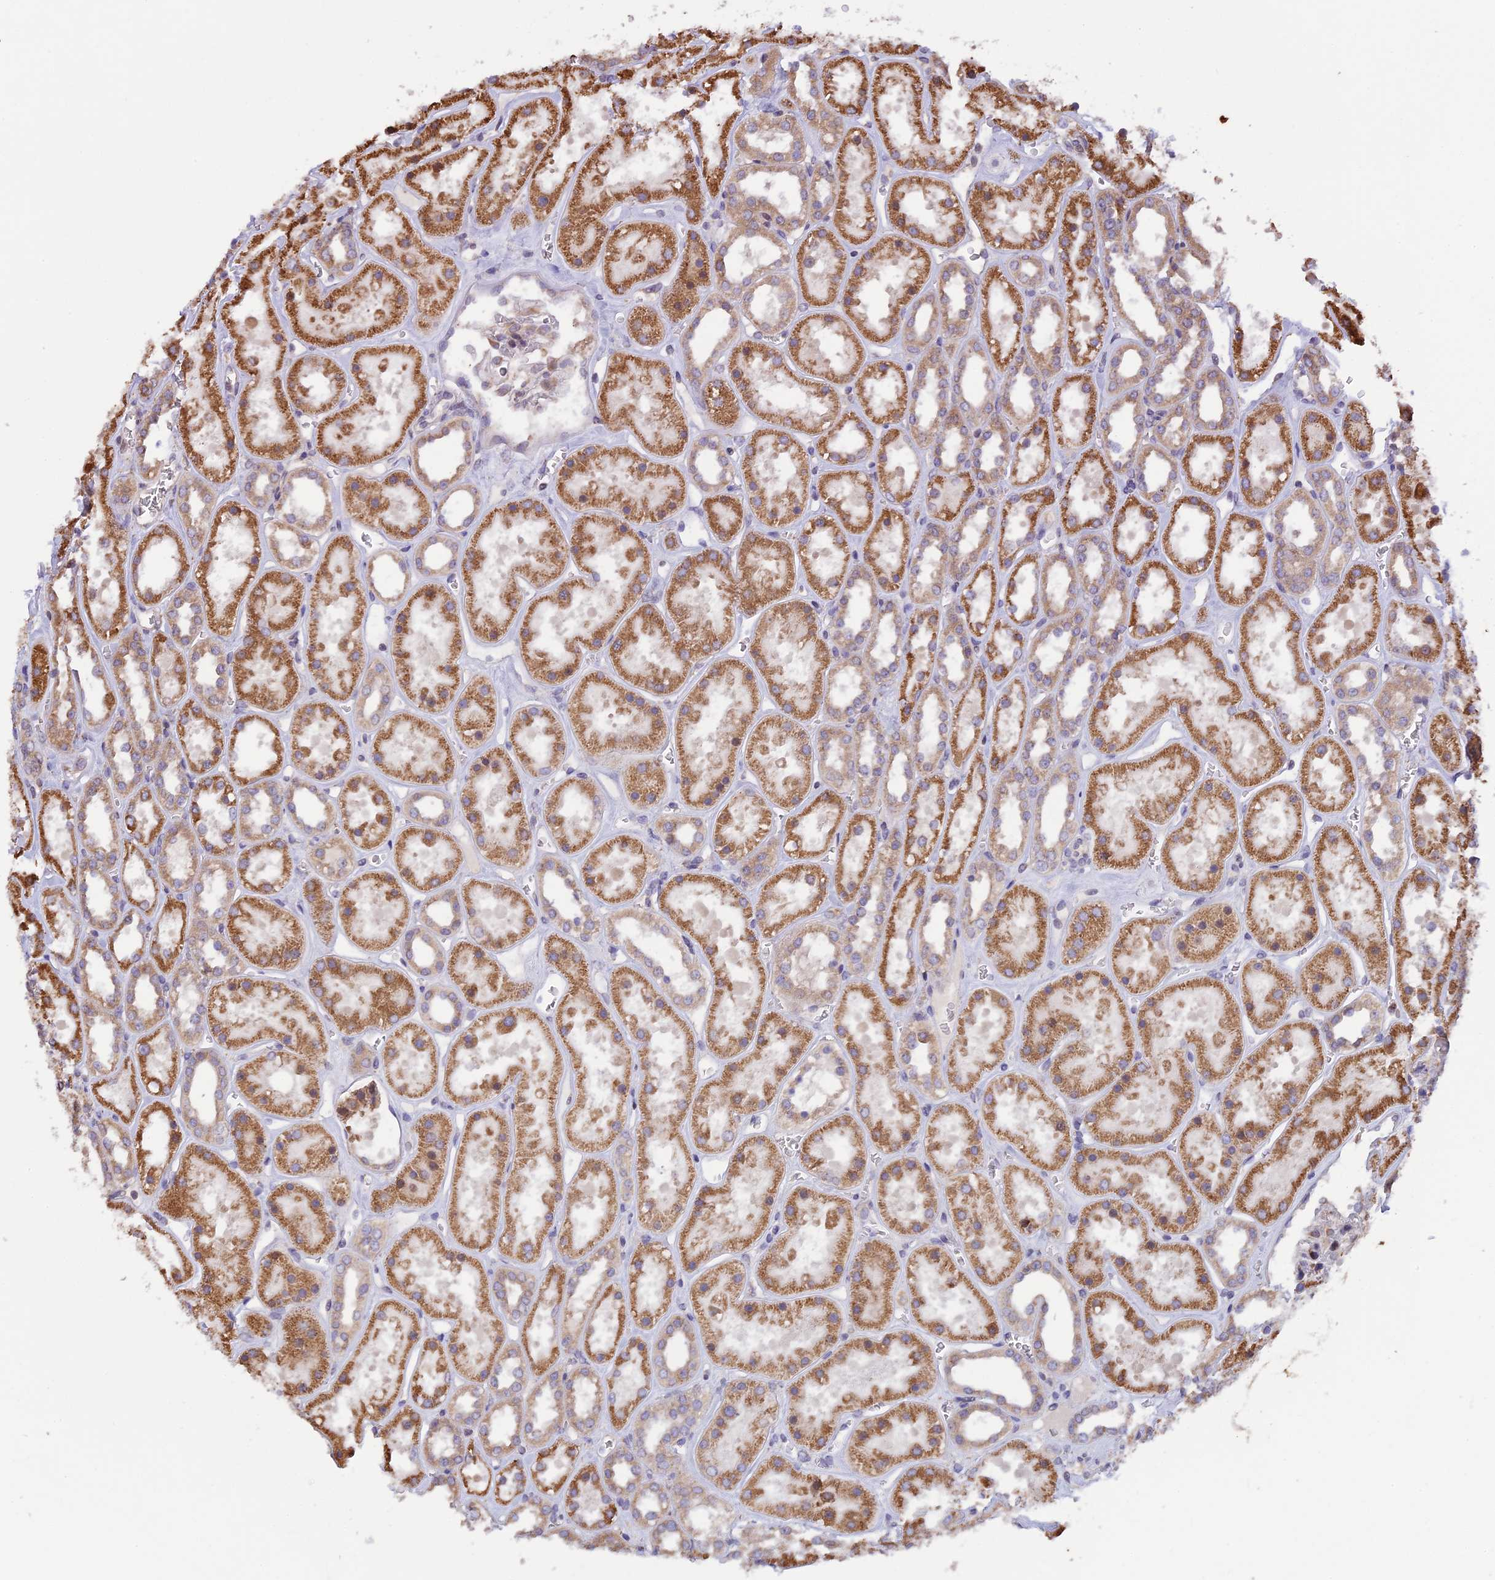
{"staining": {"intensity": "weak", "quantity": "25%-75%", "location": "cytoplasmic/membranous"}, "tissue": "kidney", "cell_type": "Cells in glomeruli", "image_type": "normal", "snomed": [{"axis": "morphology", "description": "Normal tissue, NOS"}, {"axis": "topography", "description": "Kidney"}], "caption": "Brown immunohistochemical staining in benign kidney shows weak cytoplasmic/membranous expression in about 25%-75% of cells in glomeruli.", "gene": "DMRTA2", "patient": {"sex": "female", "age": 41}}